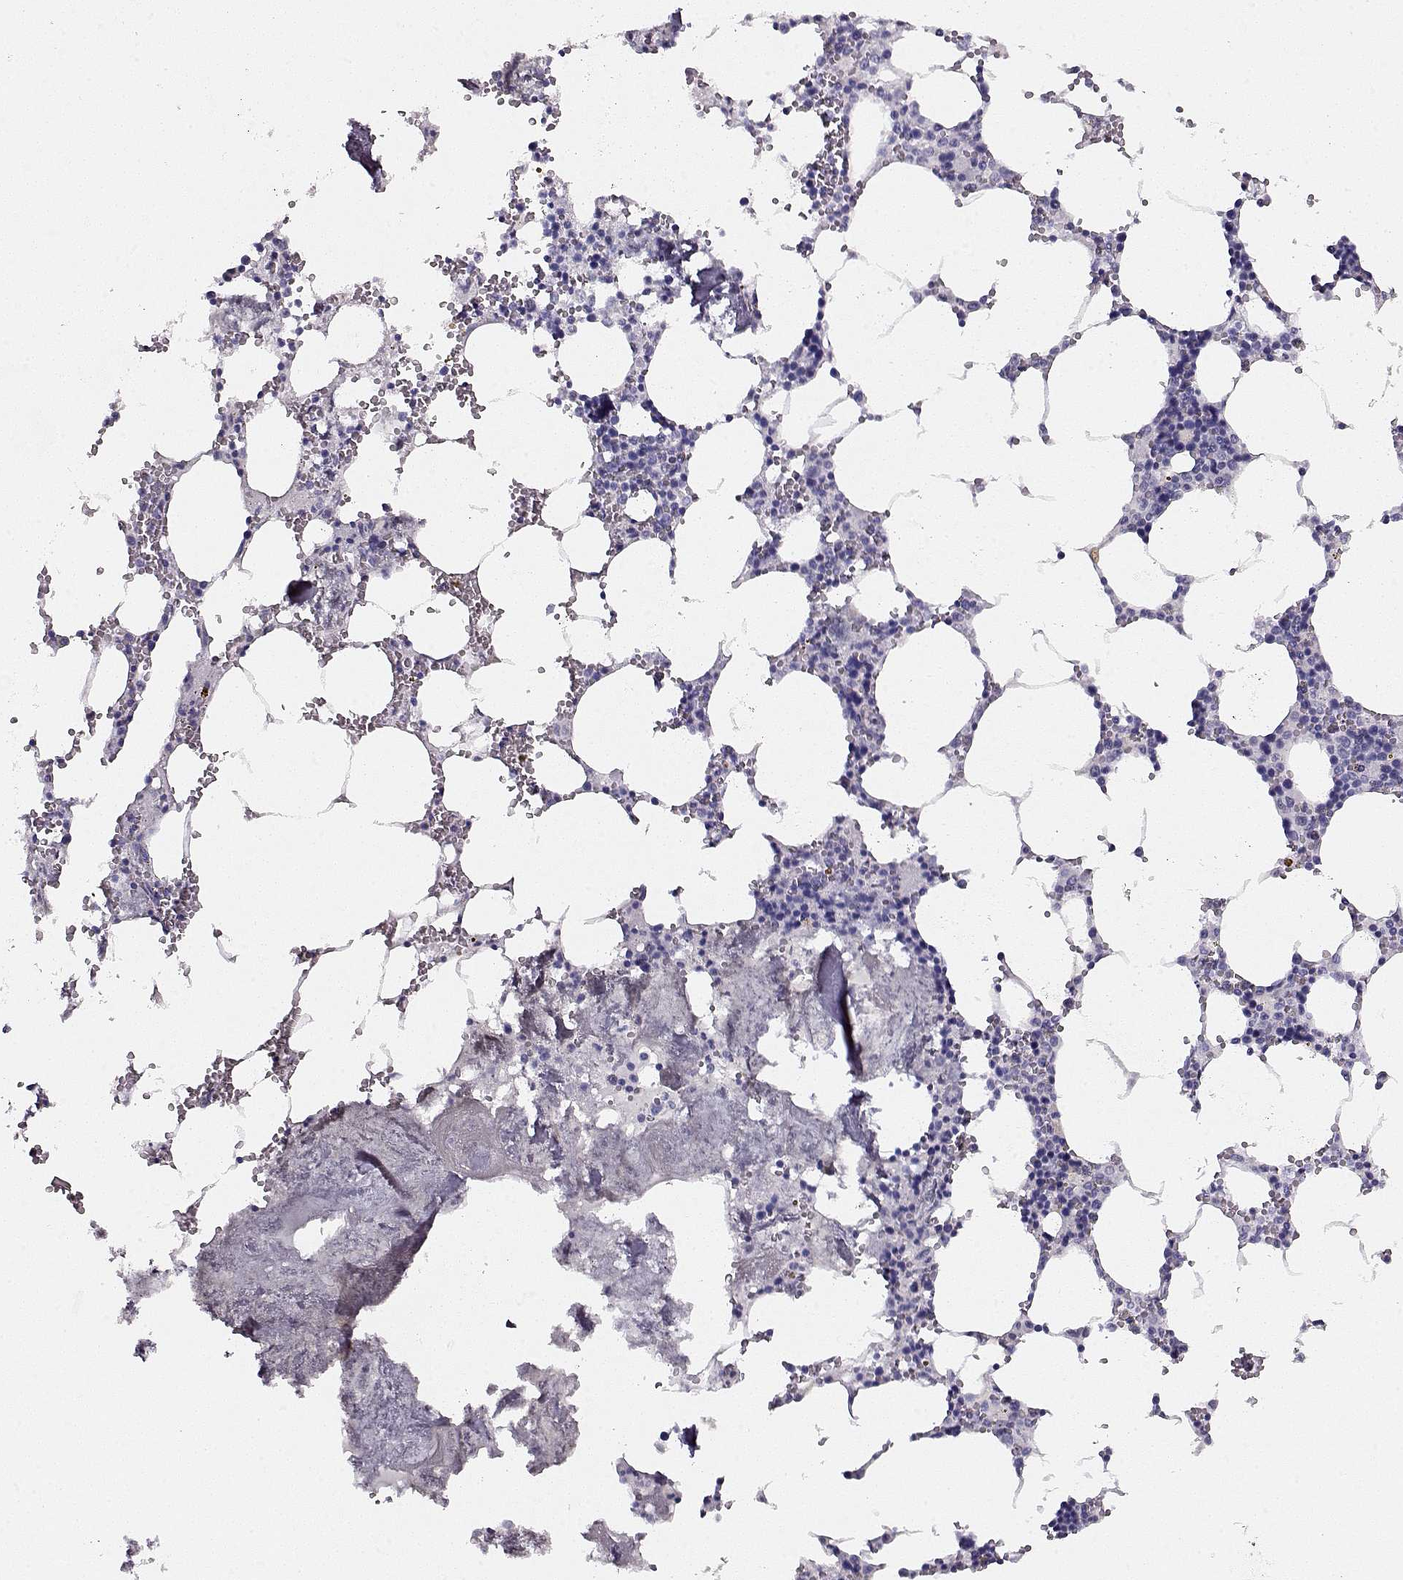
{"staining": {"intensity": "negative", "quantity": "none", "location": "none"}, "tissue": "bone marrow", "cell_type": "Hematopoietic cells", "image_type": "normal", "snomed": [{"axis": "morphology", "description": "Normal tissue, NOS"}, {"axis": "topography", "description": "Bone marrow"}], "caption": "IHC of normal bone marrow shows no staining in hematopoietic cells.", "gene": "ACTN2", "patient": {"sex": "male", "age": 54}}